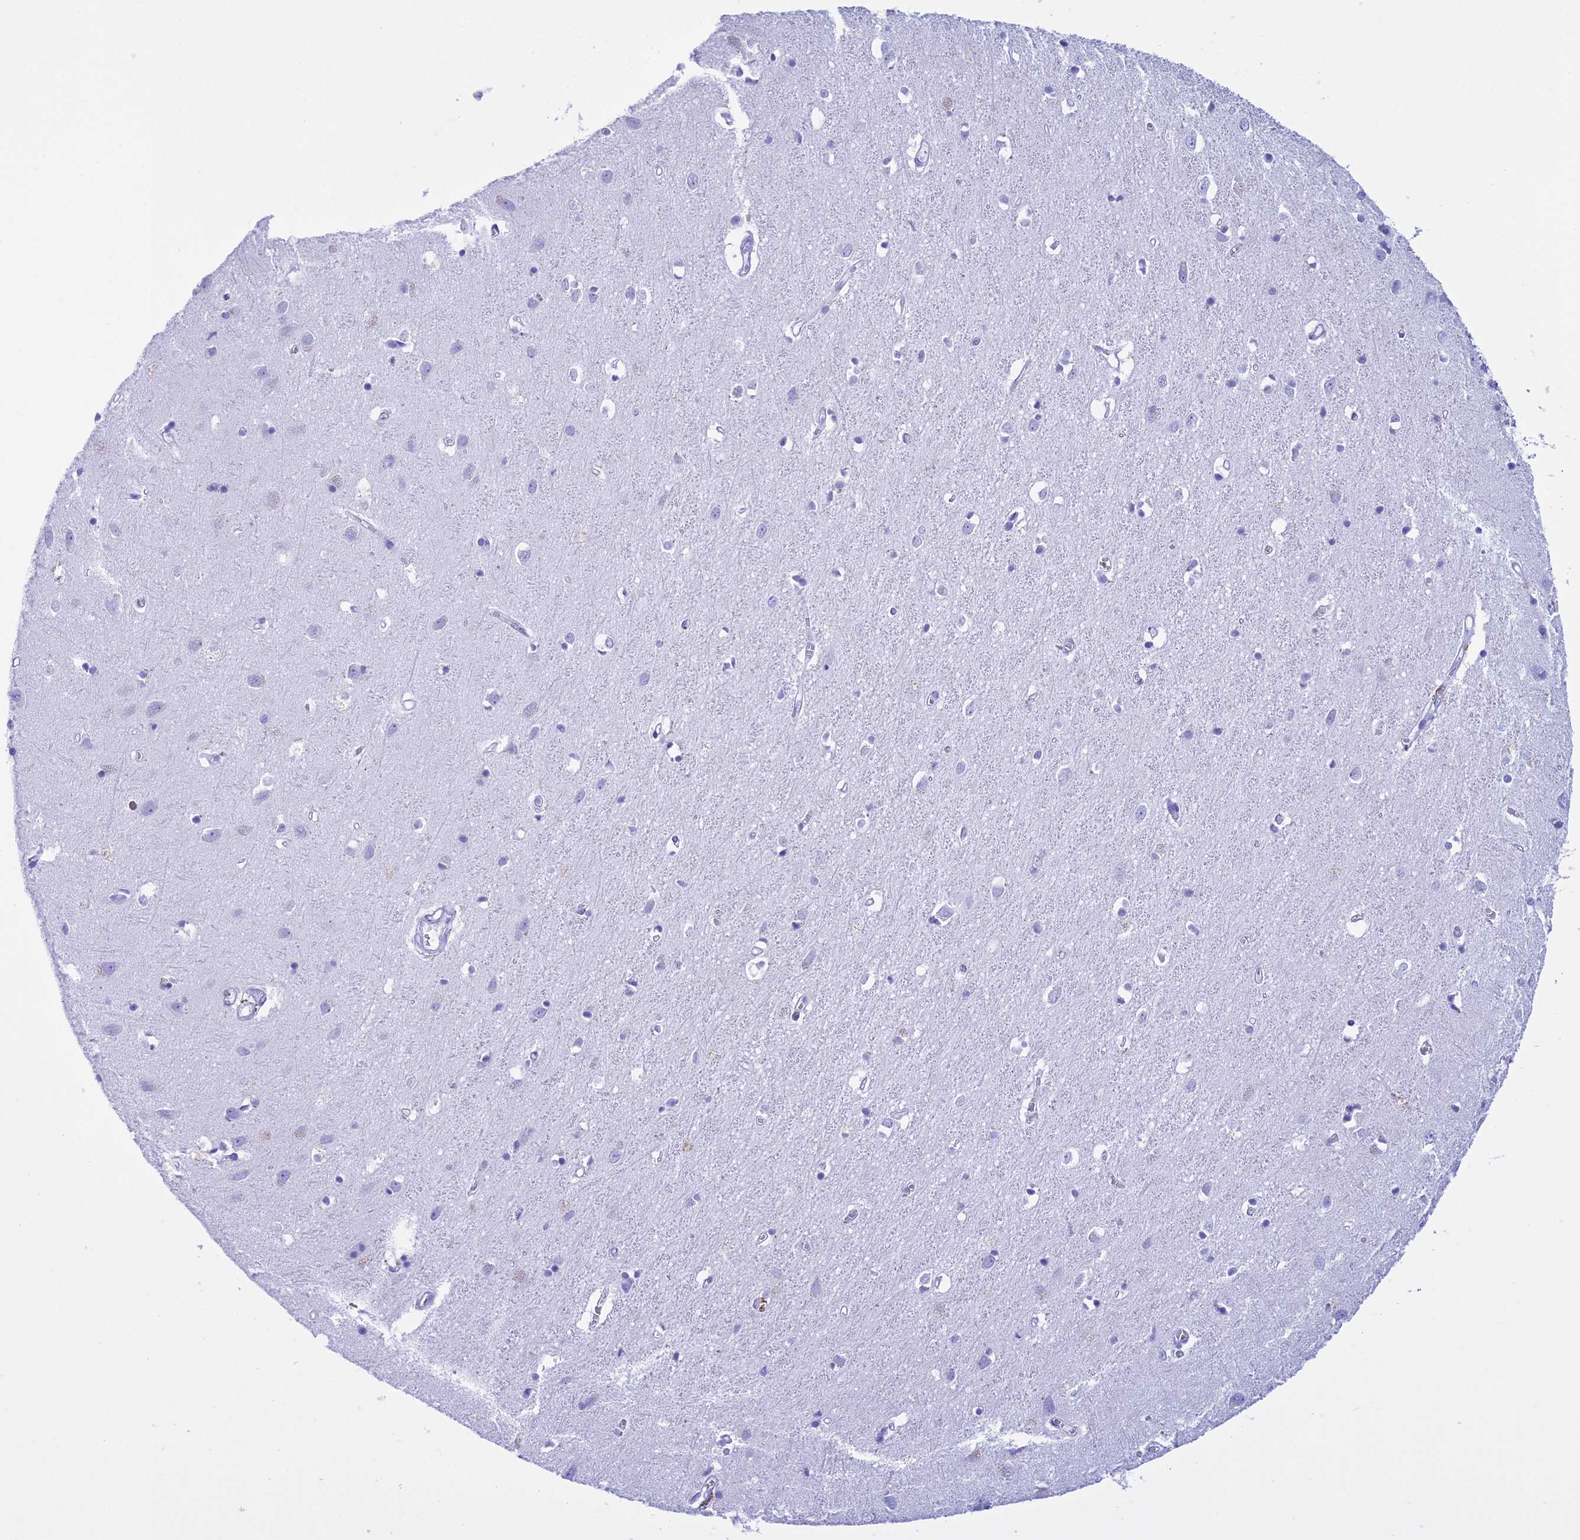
{"staining": {"intensity": "weak", "quantity": "25%-75%", "location": "cytoplasmic/membranous"}, "tissue": "cerebral cortex", "cell_type": "Endothelial cells", "image_type": "normal", "snomed": [{"axis": "morphology", "description": "Normal tissue, NOS"}, {"axis": "topography", "description": "Cerebral cortex"}], "caption": "An IHC micrograph of benign tissue is shown. Protein staining in brown highlights weak cytoplasmic/membranous positivity in cerebral cortex within endothelial cells.", "gene": "BRI3", "patient": {"sex": "female", "age": 64}}